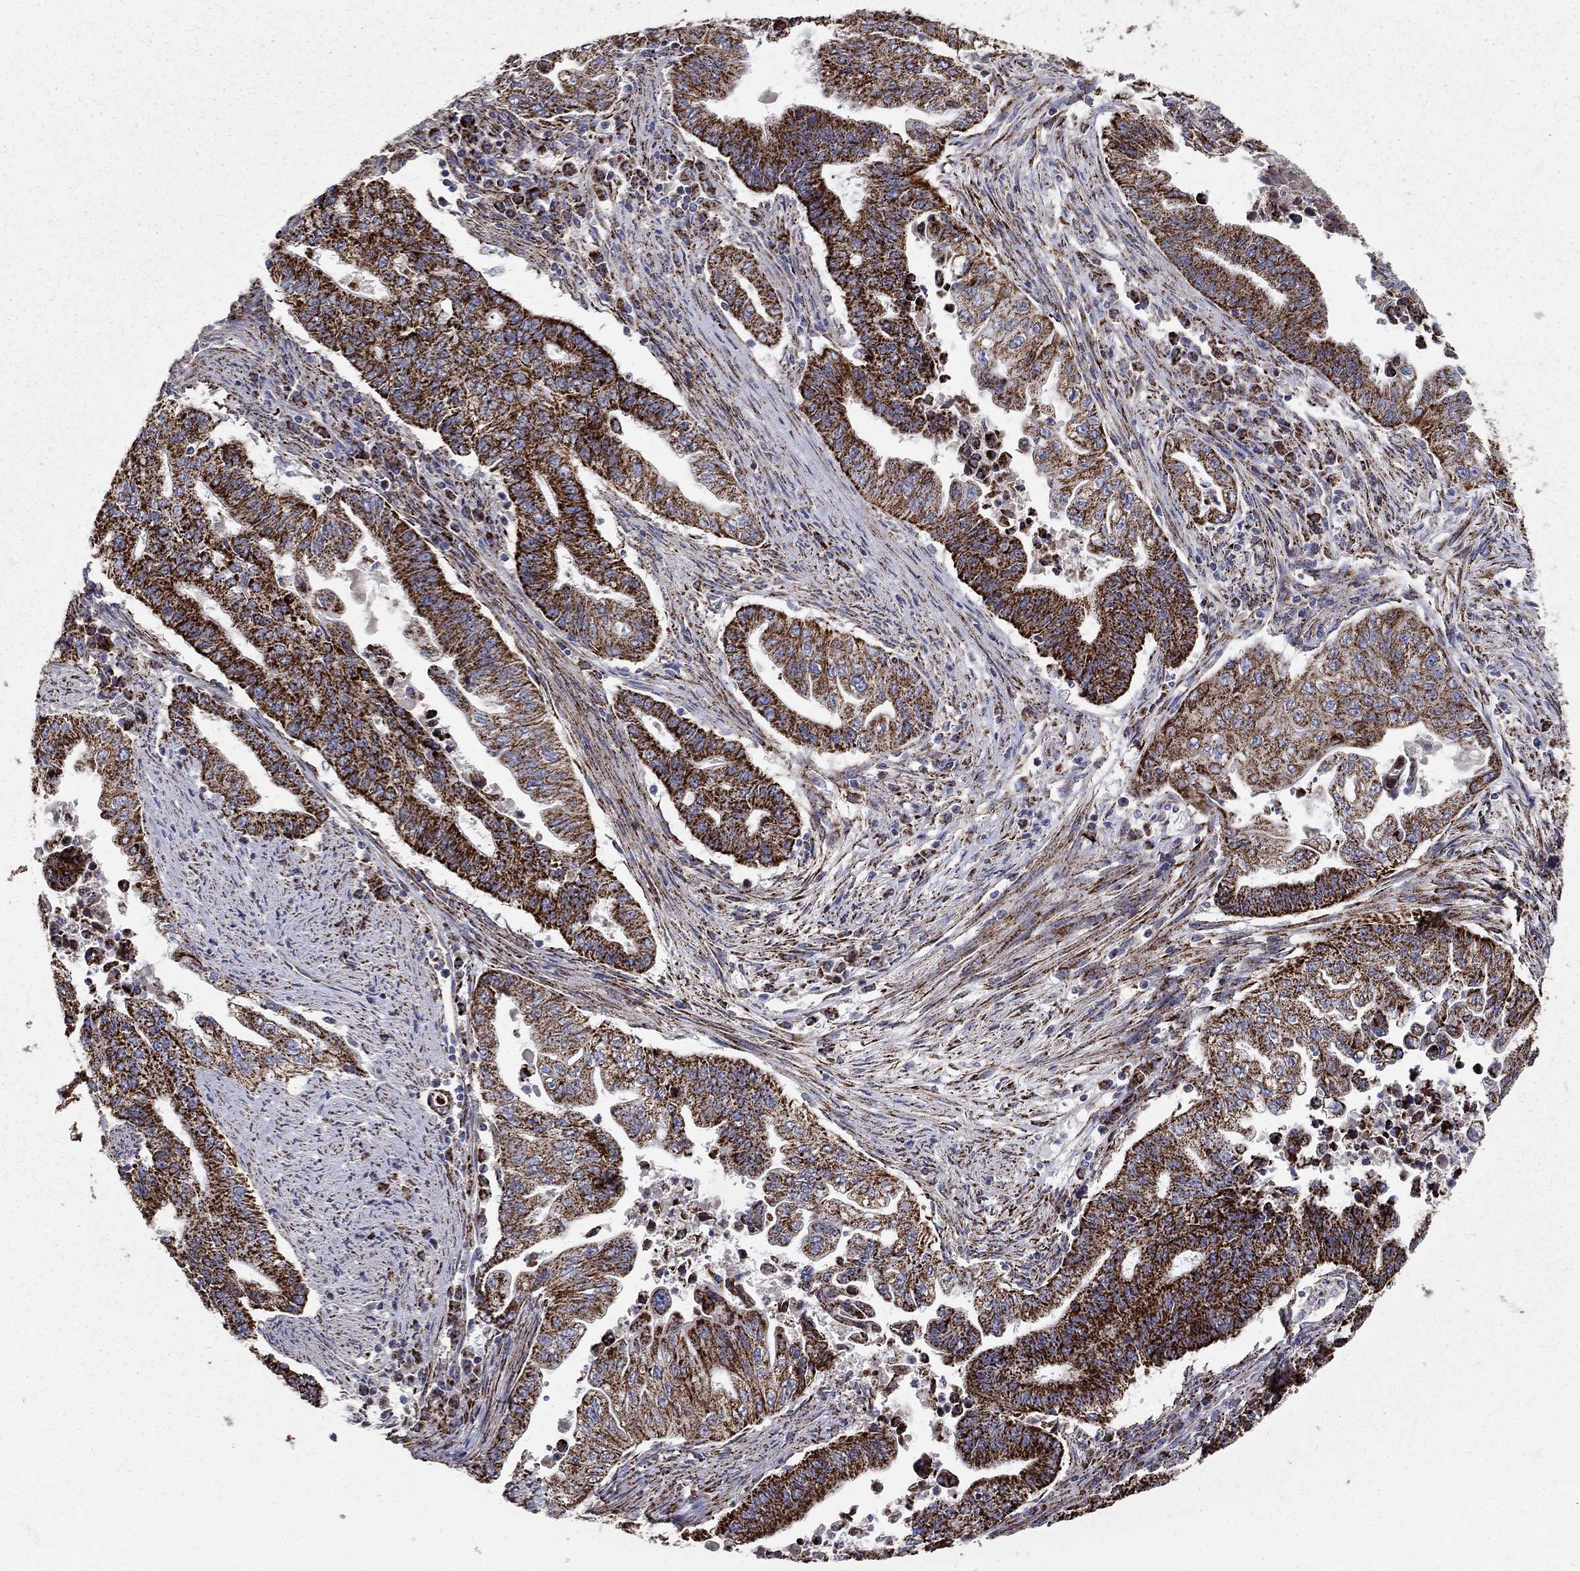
{"staining": {"intensity": "strong", "quantity": ">75%", "location": "cytoplasmic/membranous"}, "tissue": "endometrial cancer", "cell_type": "Tumor cells", "image_type": "cancer", "snomed": [{"axis": "morphology", "description": "Adenocarcinoma, NOS"}, {"axis": "topography", "description": "Uterus"}, {"axis": "topography", "description": "Endometrium"}], "caption": "Brown immunohistochemical staining in human endometrial cancer (adenocarcinoma) exhibits strong cytoplasmic/membranous staining in approximately >75% of tumor cells.", "gene": "GCSH", "patient": {"sex": "female", "age": 54}}